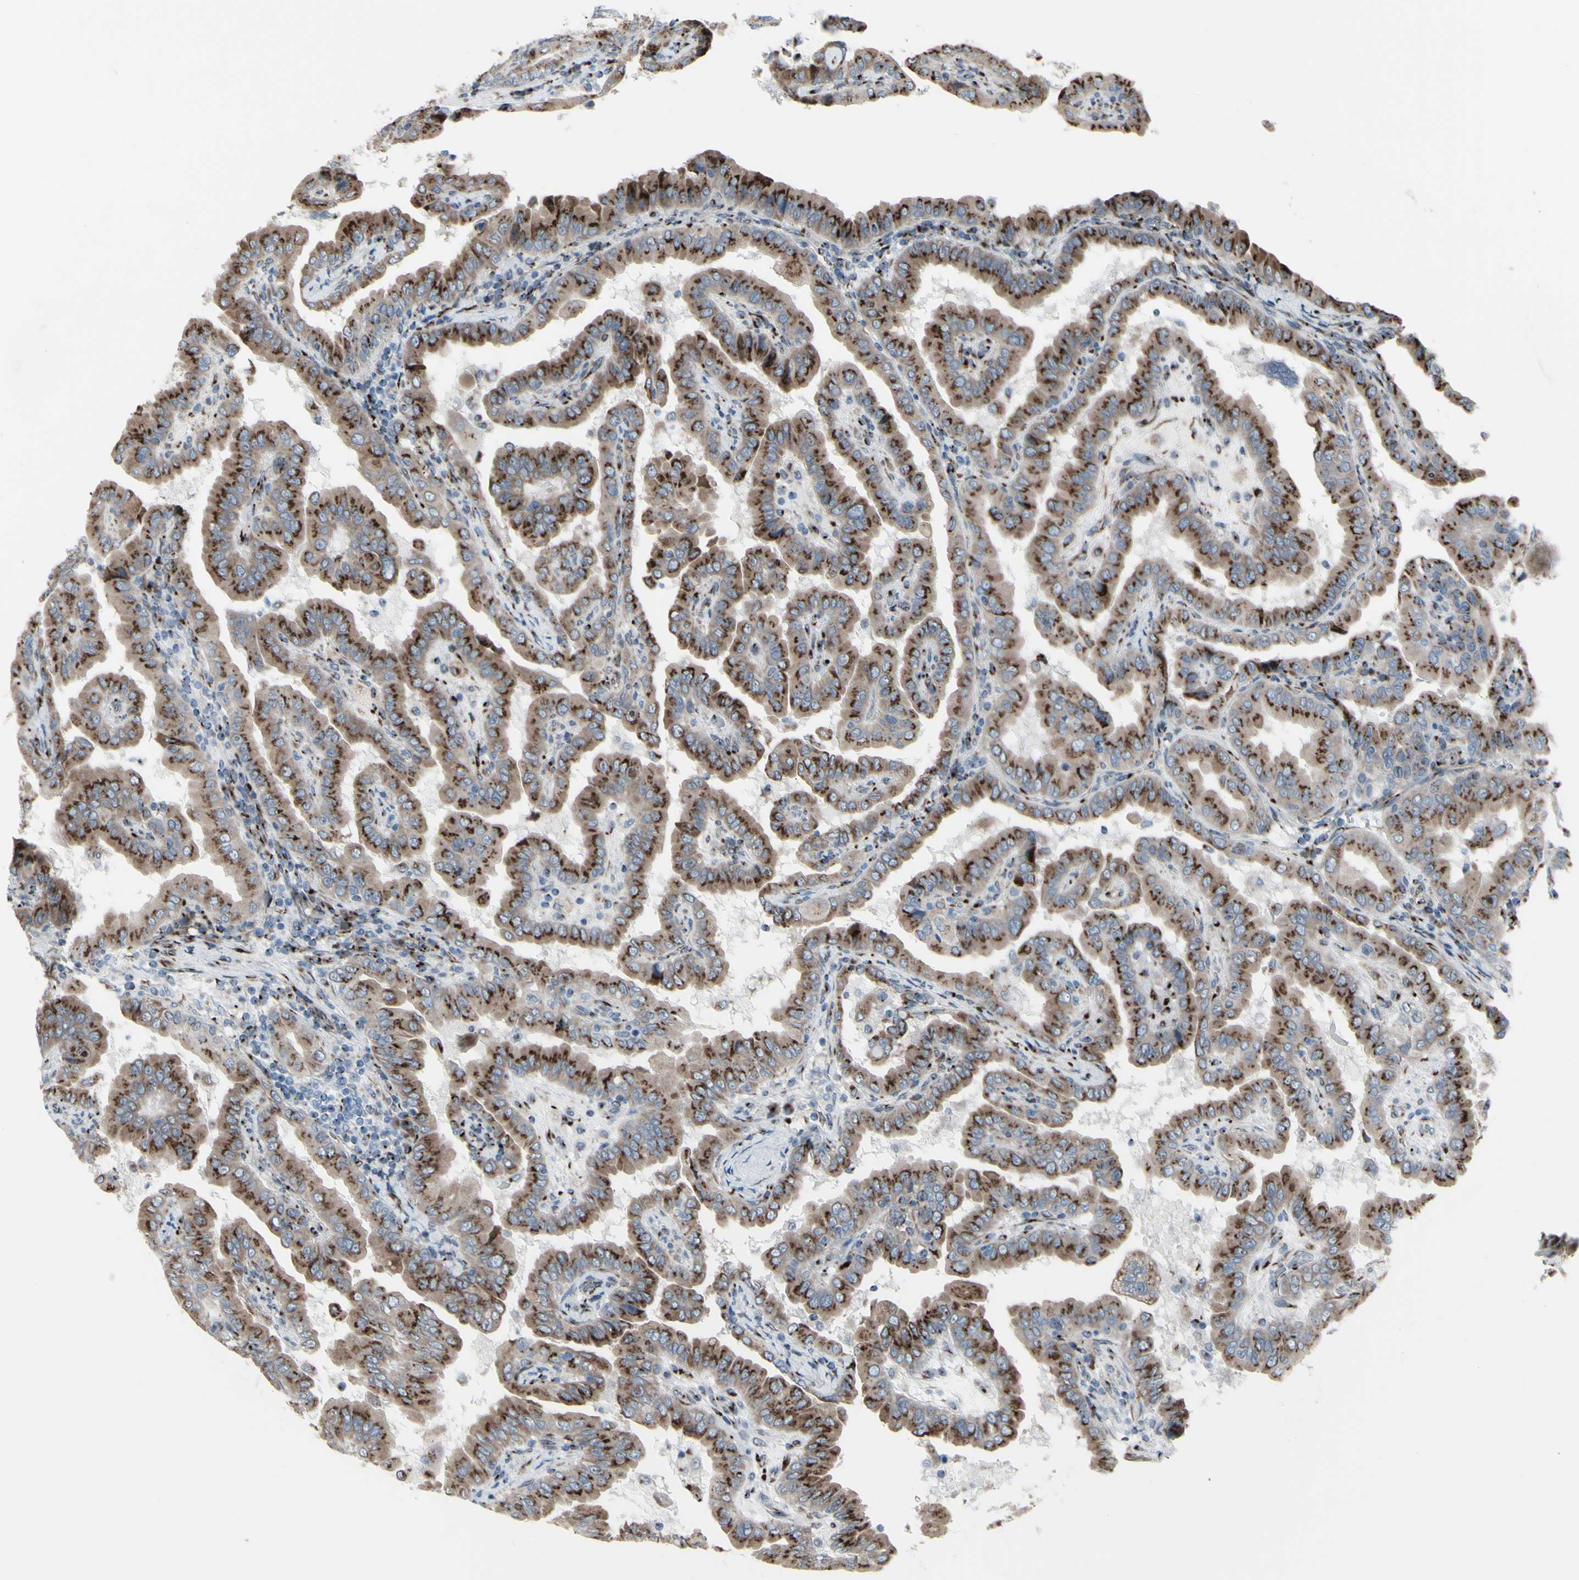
{"staining": {"intensity": "strong", "quantity": ">75%", "location": "cytoplasmic/membranous"}, "tissue": "thyroid cancer", "cell_type": "Tumor cells", "image_type": "cancer", "snomed": [{"axis": "morphology", "description": "Papillary adenocarcinoma, NOS"}, {"axis": "topography", "description": "Thyroid gland"}], "caption": "Approximately >75% of tumor cells in human thyroid cancer display strong cytoplasmic/membranous protein staining as visualized by brown immunohistochemical staining.", "gene": "GLG1", "patient": {"sex": "male", "age": 33}}